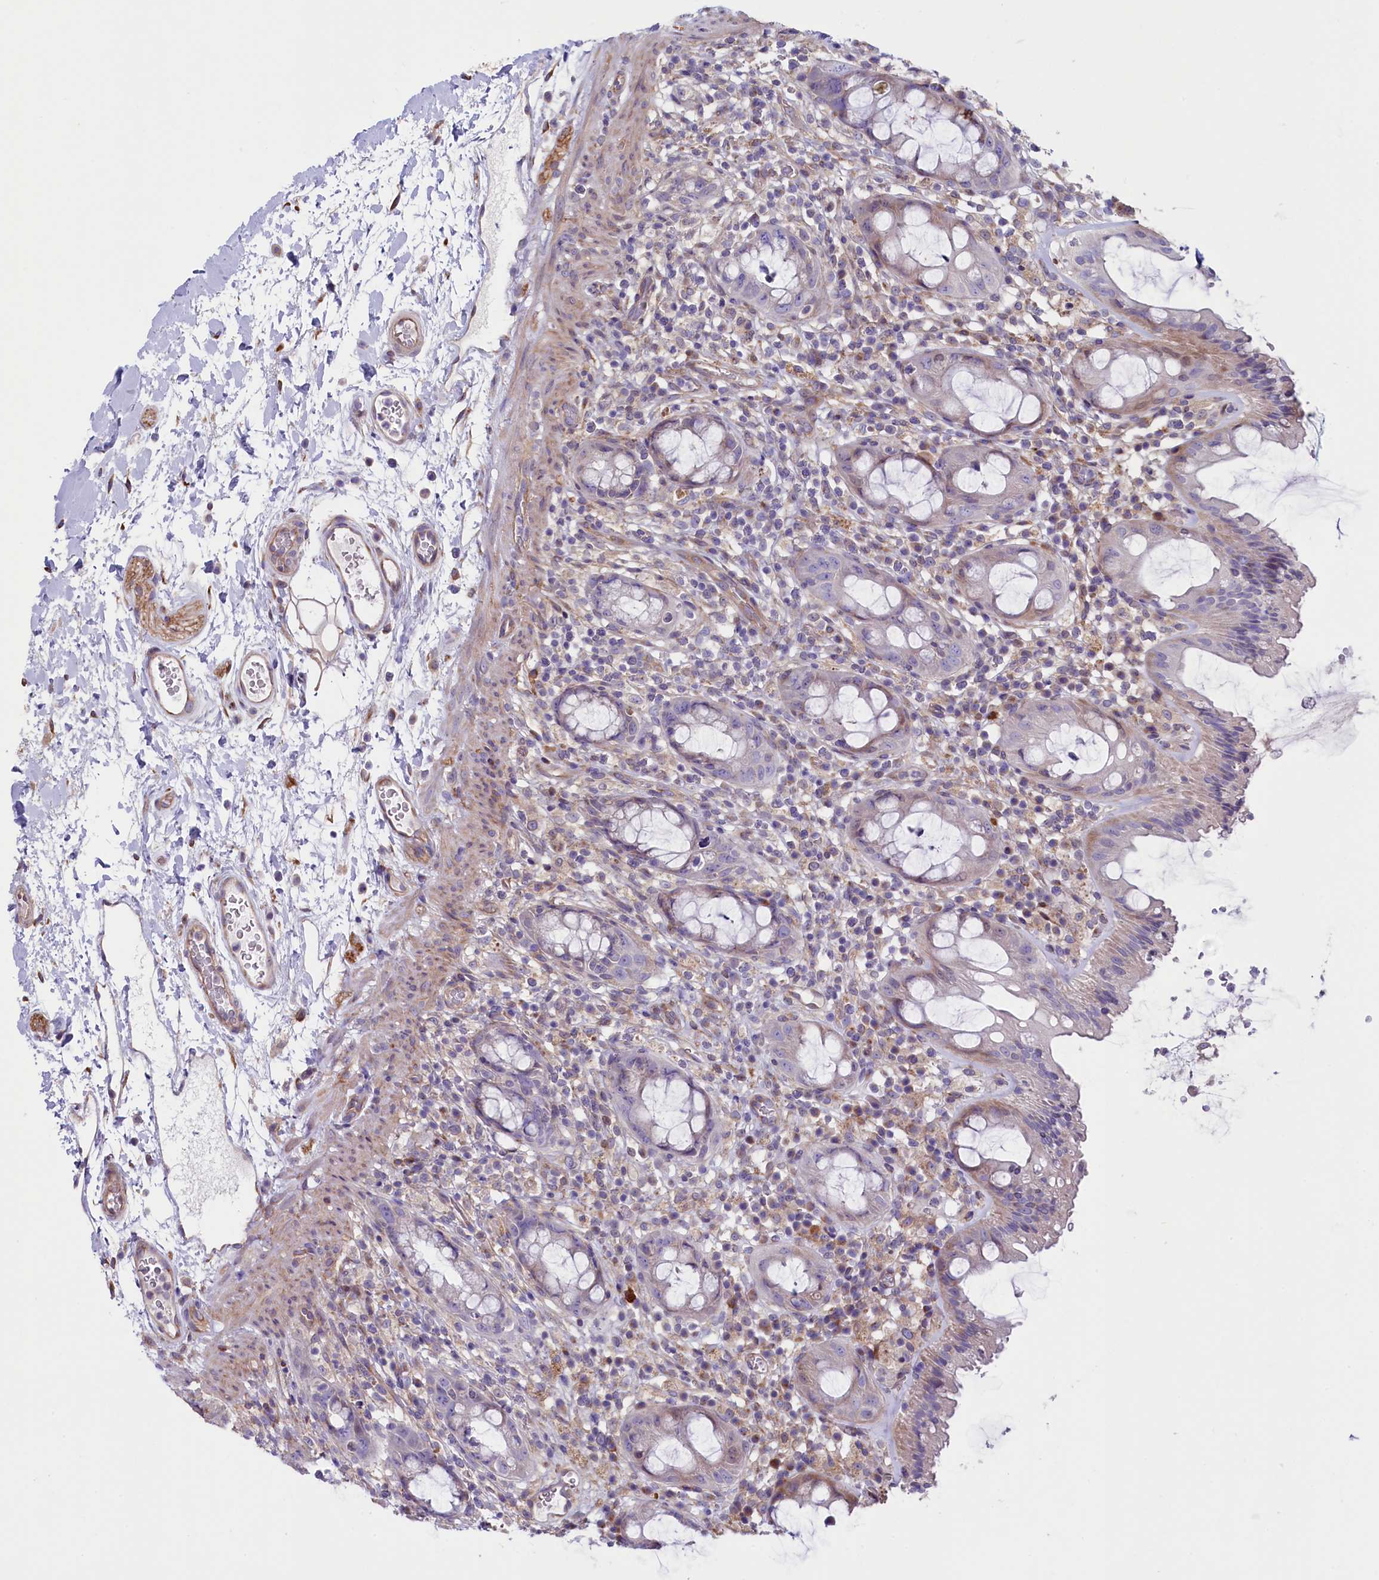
{"staining": {"intensity": "weak", "quantity": "<25%", "location": "cytoplasmic/membranous"}, "tissue": "rectum", "cell_type": "Glandular cells", "image_type": "normal", "snomed": [{"axis": "morphology", "description": "Normal tissue, NOS"}, {"axis": "topography", "description": "Rectum"}], "caption": "This is an immunohistochemistry micrograph of unremarkable human rectum. There is no staining in glandular cells.", "gene": "GPR108", "patient": {"sex": "female", "age": 57}}